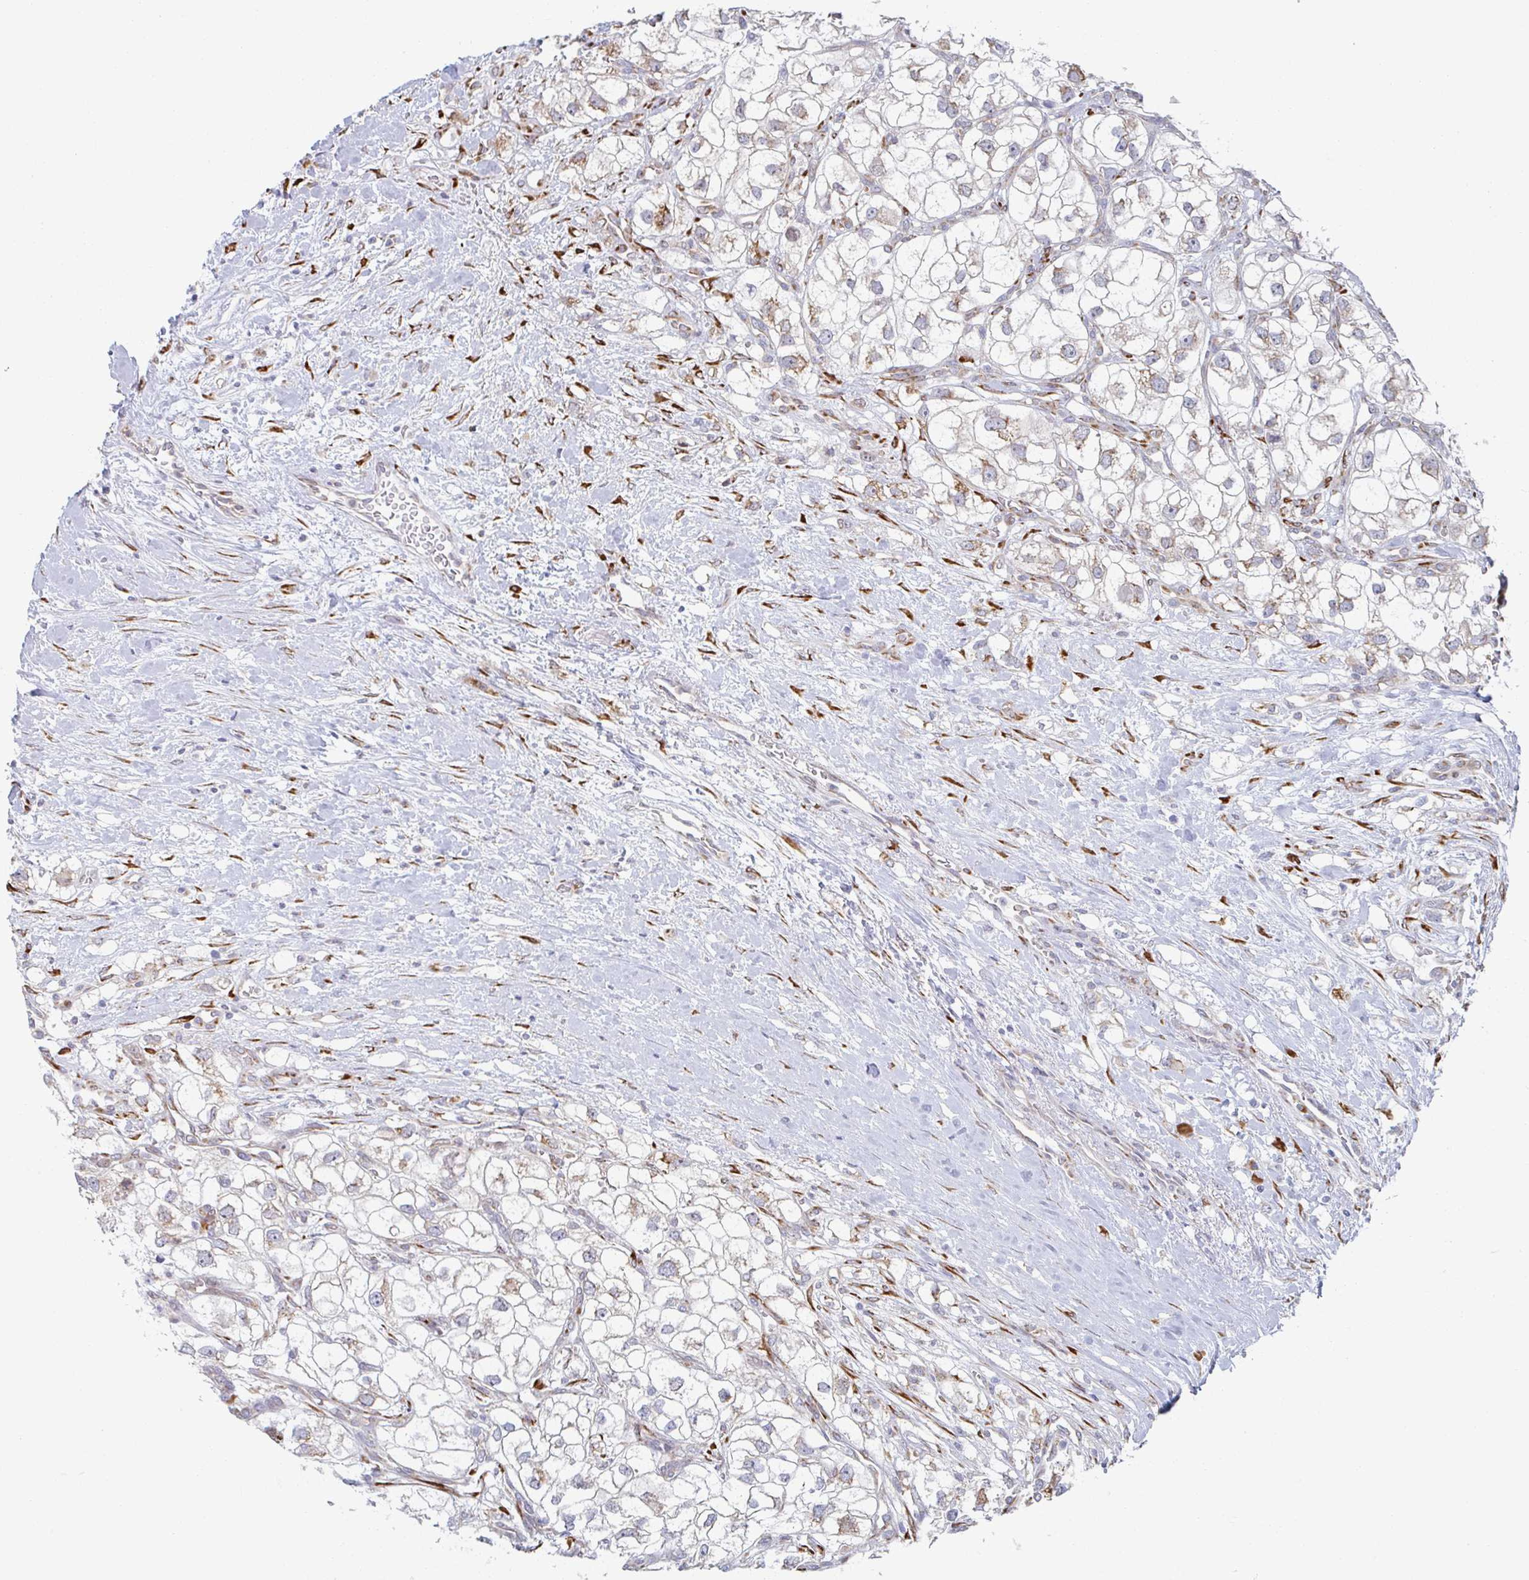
{"staining": {"intensity": "moderate", "quantity": "<25%", "location": "cytoplasmic/membranous"}, "tissue": "renal cancer", "cell_type": "Tumor cells", "image_type": "cancer", "snomed": [{"axis": "morphology", "description": "Adenocarcinoma, NOS"}, {"axis": "topography", "description": "Kidney"}], "caption": "Tumor cells exhibit low levels of moderate cytoplasmic/membranous expression in approximately <25% of cells in human renal cancer (adenocarcinoma).", "gene": "TRAPPC10", "patient": {"sex": "male", "age": 59}}